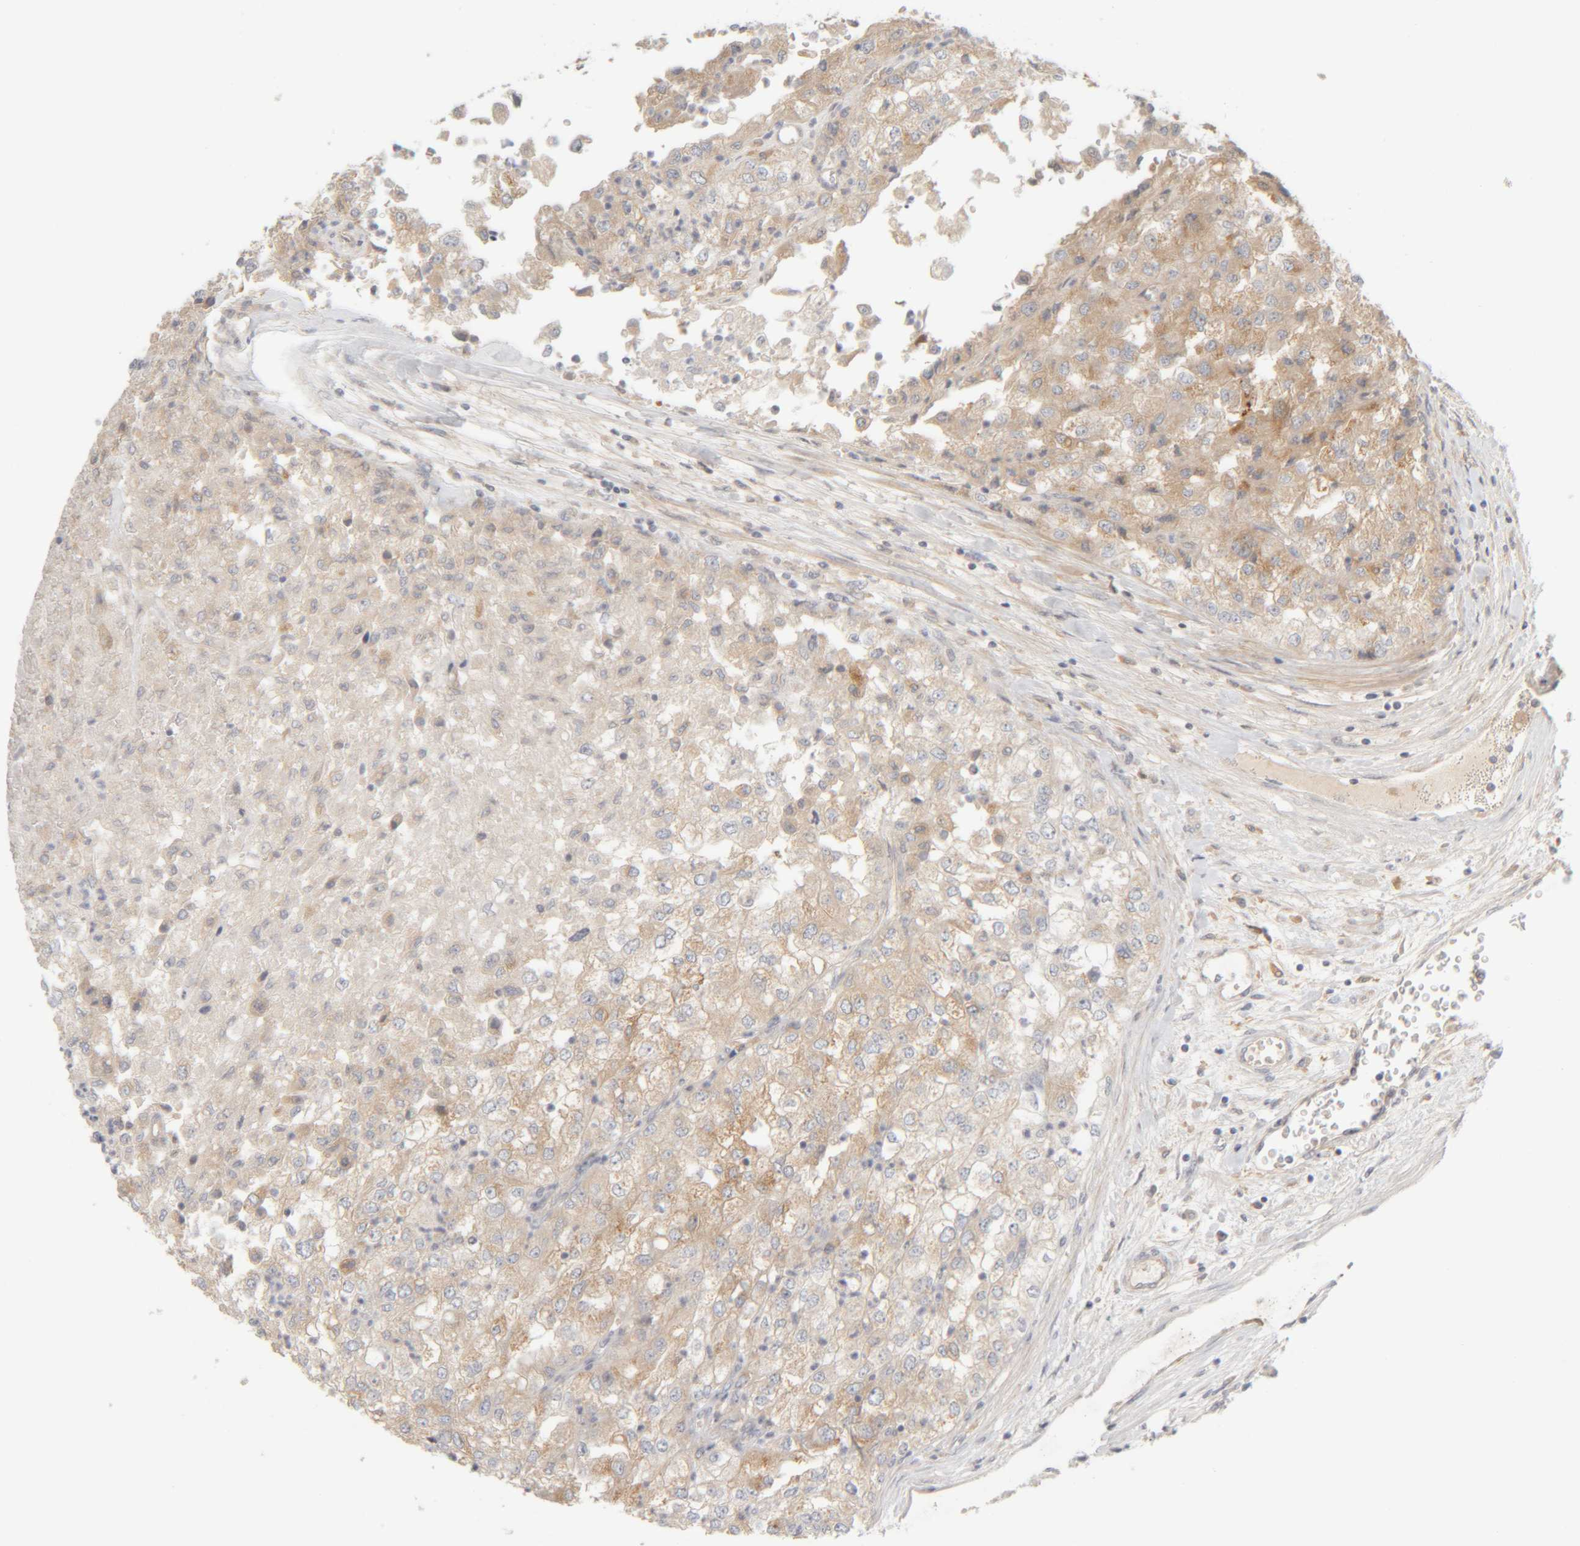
{"staining": {"intensity": "weak", "quantity": "25%-75%", "location": "cytoplasmic/membranous"}, "tissue": "renal cancer", "cell_type": "Tumor cells", "image_type": "cancer", "snomed": [{"axis": "morphology", "description": "Adenocarcinoma, NOS"}, {"axis": "topography", "description": "Kidney"}], "caption": "Weak cytoplasmic/membranous positivity is present in about 25%-75% of tumor cells in adenocarcinoma (renal). (DAB = brown stain, brightfield microscopy at high magnification).", "gene": "TMEM192", "patient": {"sex": "female", "age": 54}}